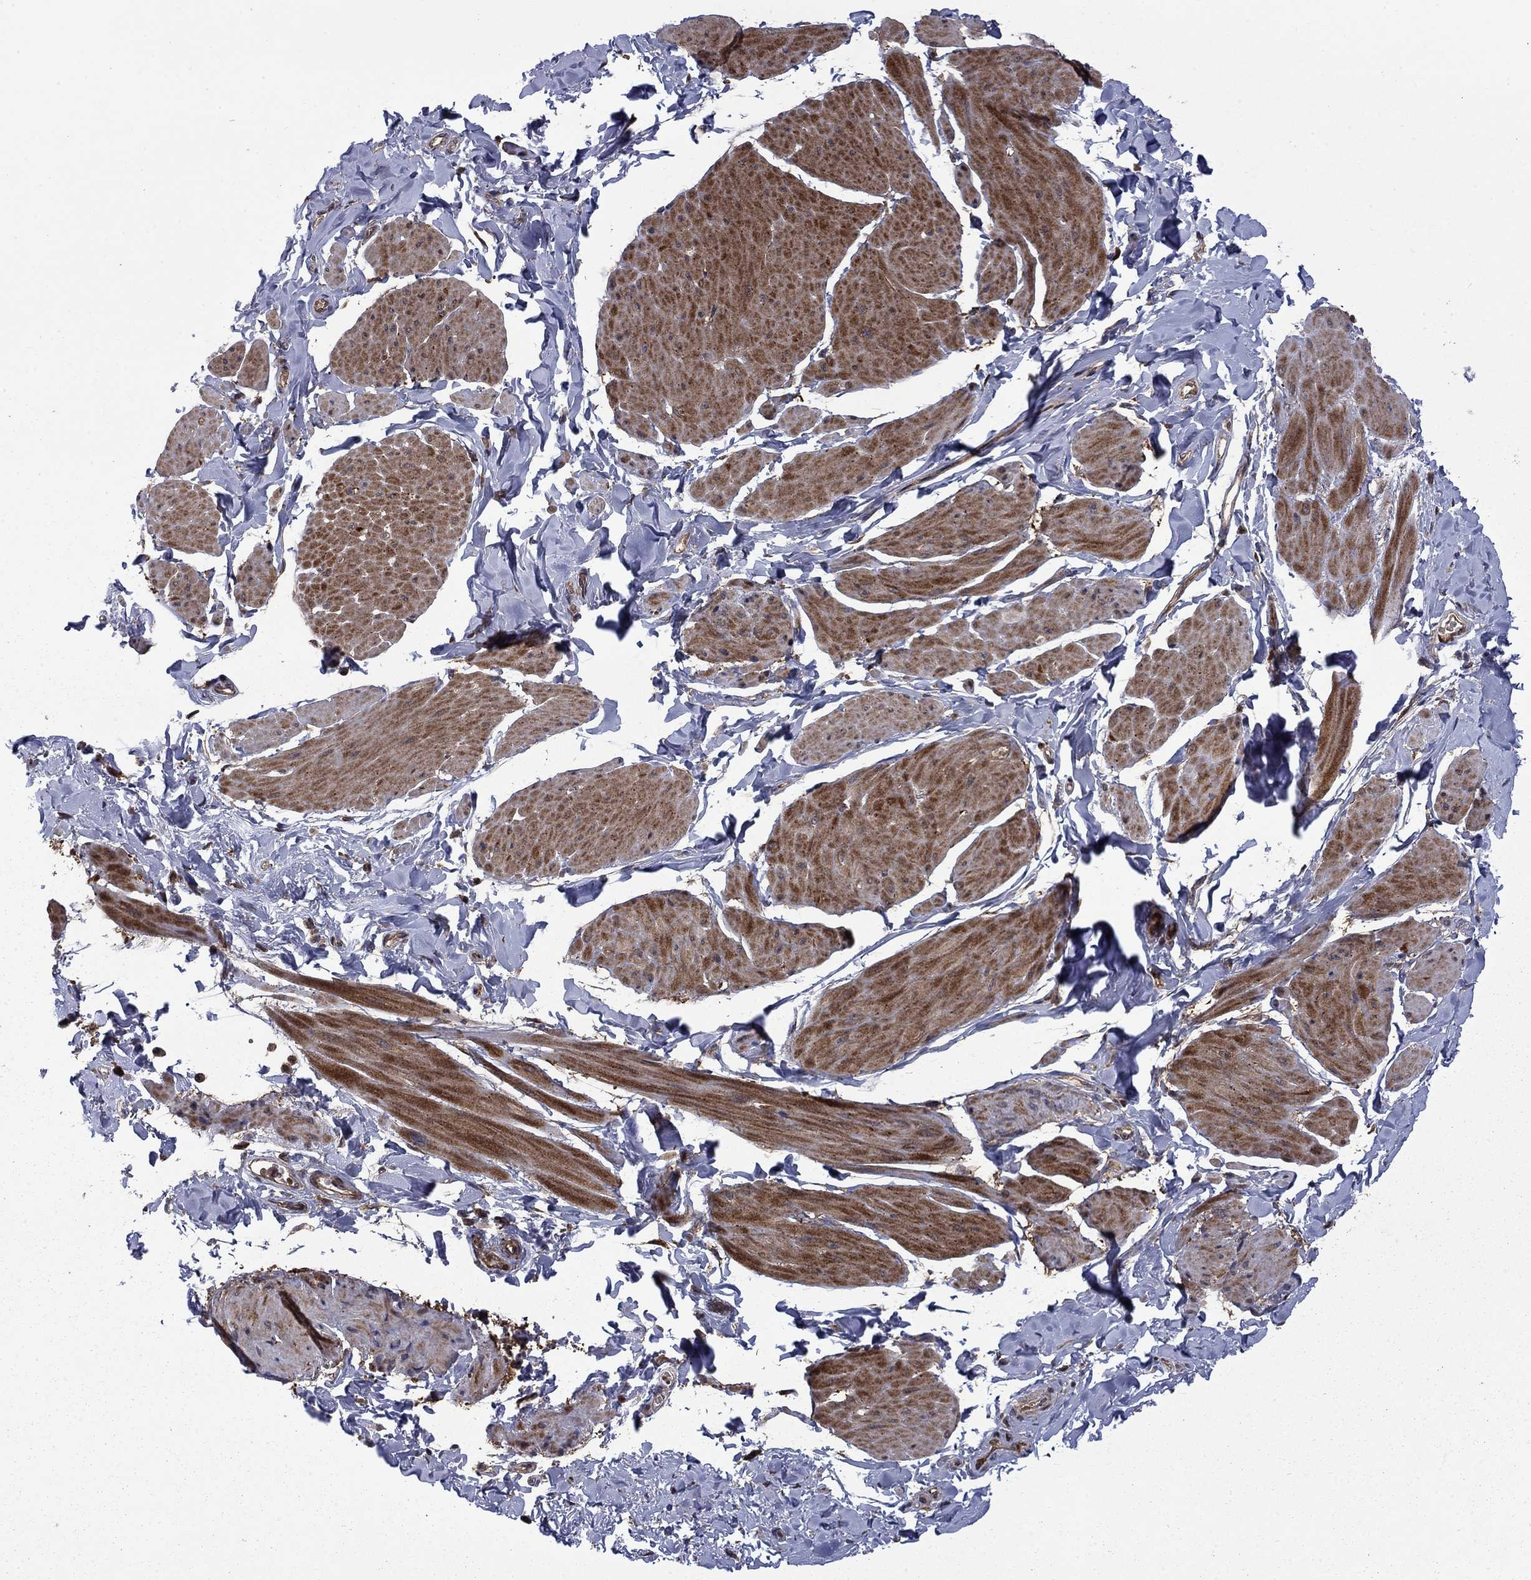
{"staining": {"intensity": "strong", "quantity": "25%-75%", "location": "cytoplasmic/membranous"}, "tissue": "smooth muscle", "cell_type": "Smooth muscle cells", "image_type": "normal", "snomed": [{"axis": "morphology", "description": "Normal tissue, NOS"}, {"axis": "topography", "description": "Adipose tissue"}, {"axis": "topography", "description": "Smooth muscle"}, {"axis": "topography", "description": "Peripheral nerve tissue"}], "caption": "Smooth muscle stained with DAB (3,3'-diaminobenzidine) IHC demonstrates high levels of strong cytoplasmic/membranous positivity in approximately 25%-75% of smooth muscle cells. (Brightfield microscopy of DAB IHC at high magnification).", "gene": "HDAC4", "patient": {"sex": "male", "age": 83}}